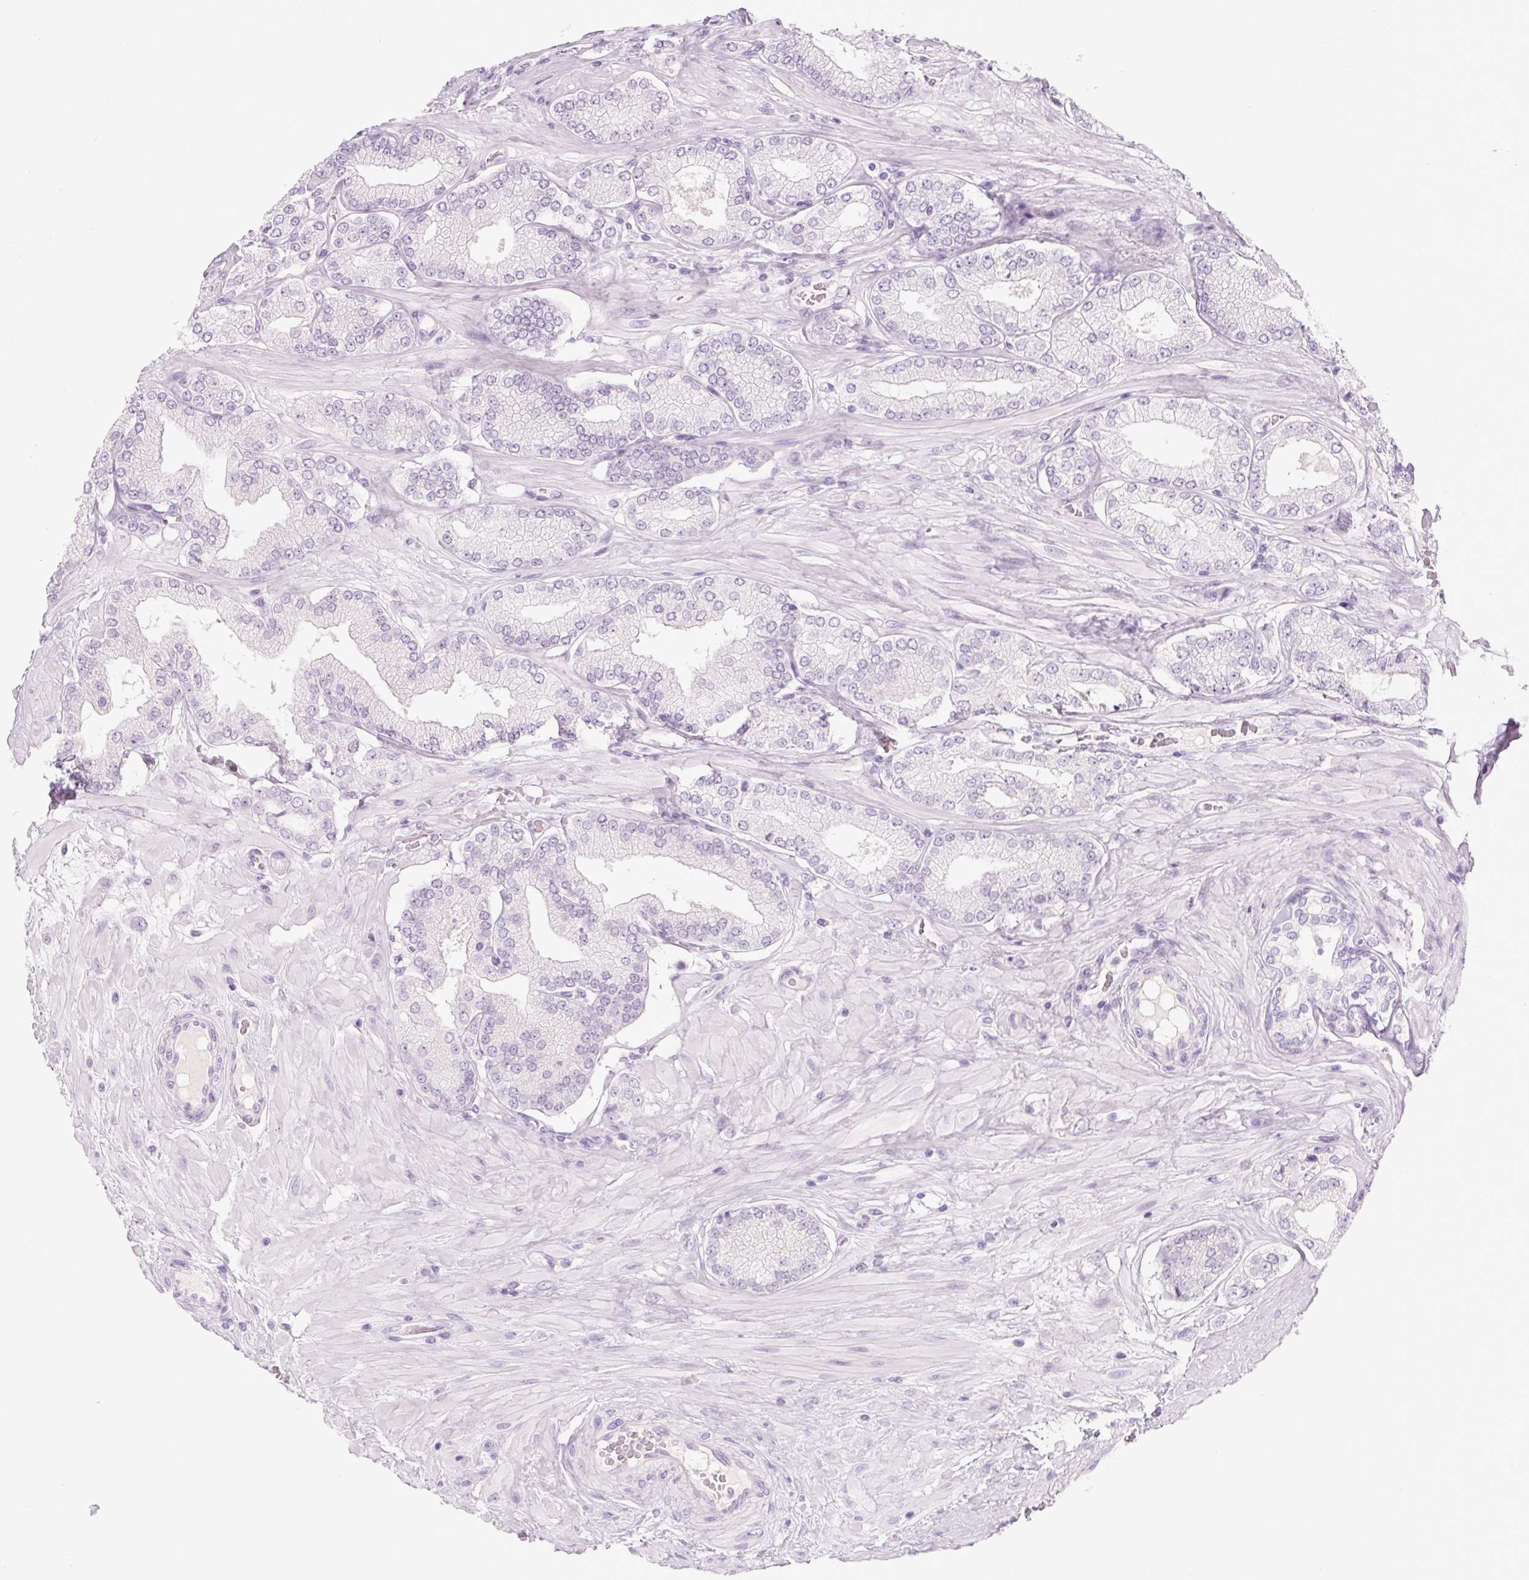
{"staining": {"intensity": "negative", "quantity": "none", "location": "none"}, "tissue": "prostate cancer", "cell_type": "Tumor cells", "image_type": "cancer", "snomed": [{"axis": "morphology", "description": "Adenocarcinoma, High grade"}, {"axis": "topography", "description": "Prostate"}], "caption": "There is no significant expression in tumor cells of high-grade adenocarcinoma (prostate).", "gene": "COL9A2", "patient": {"sex": "male", "age": 68}}